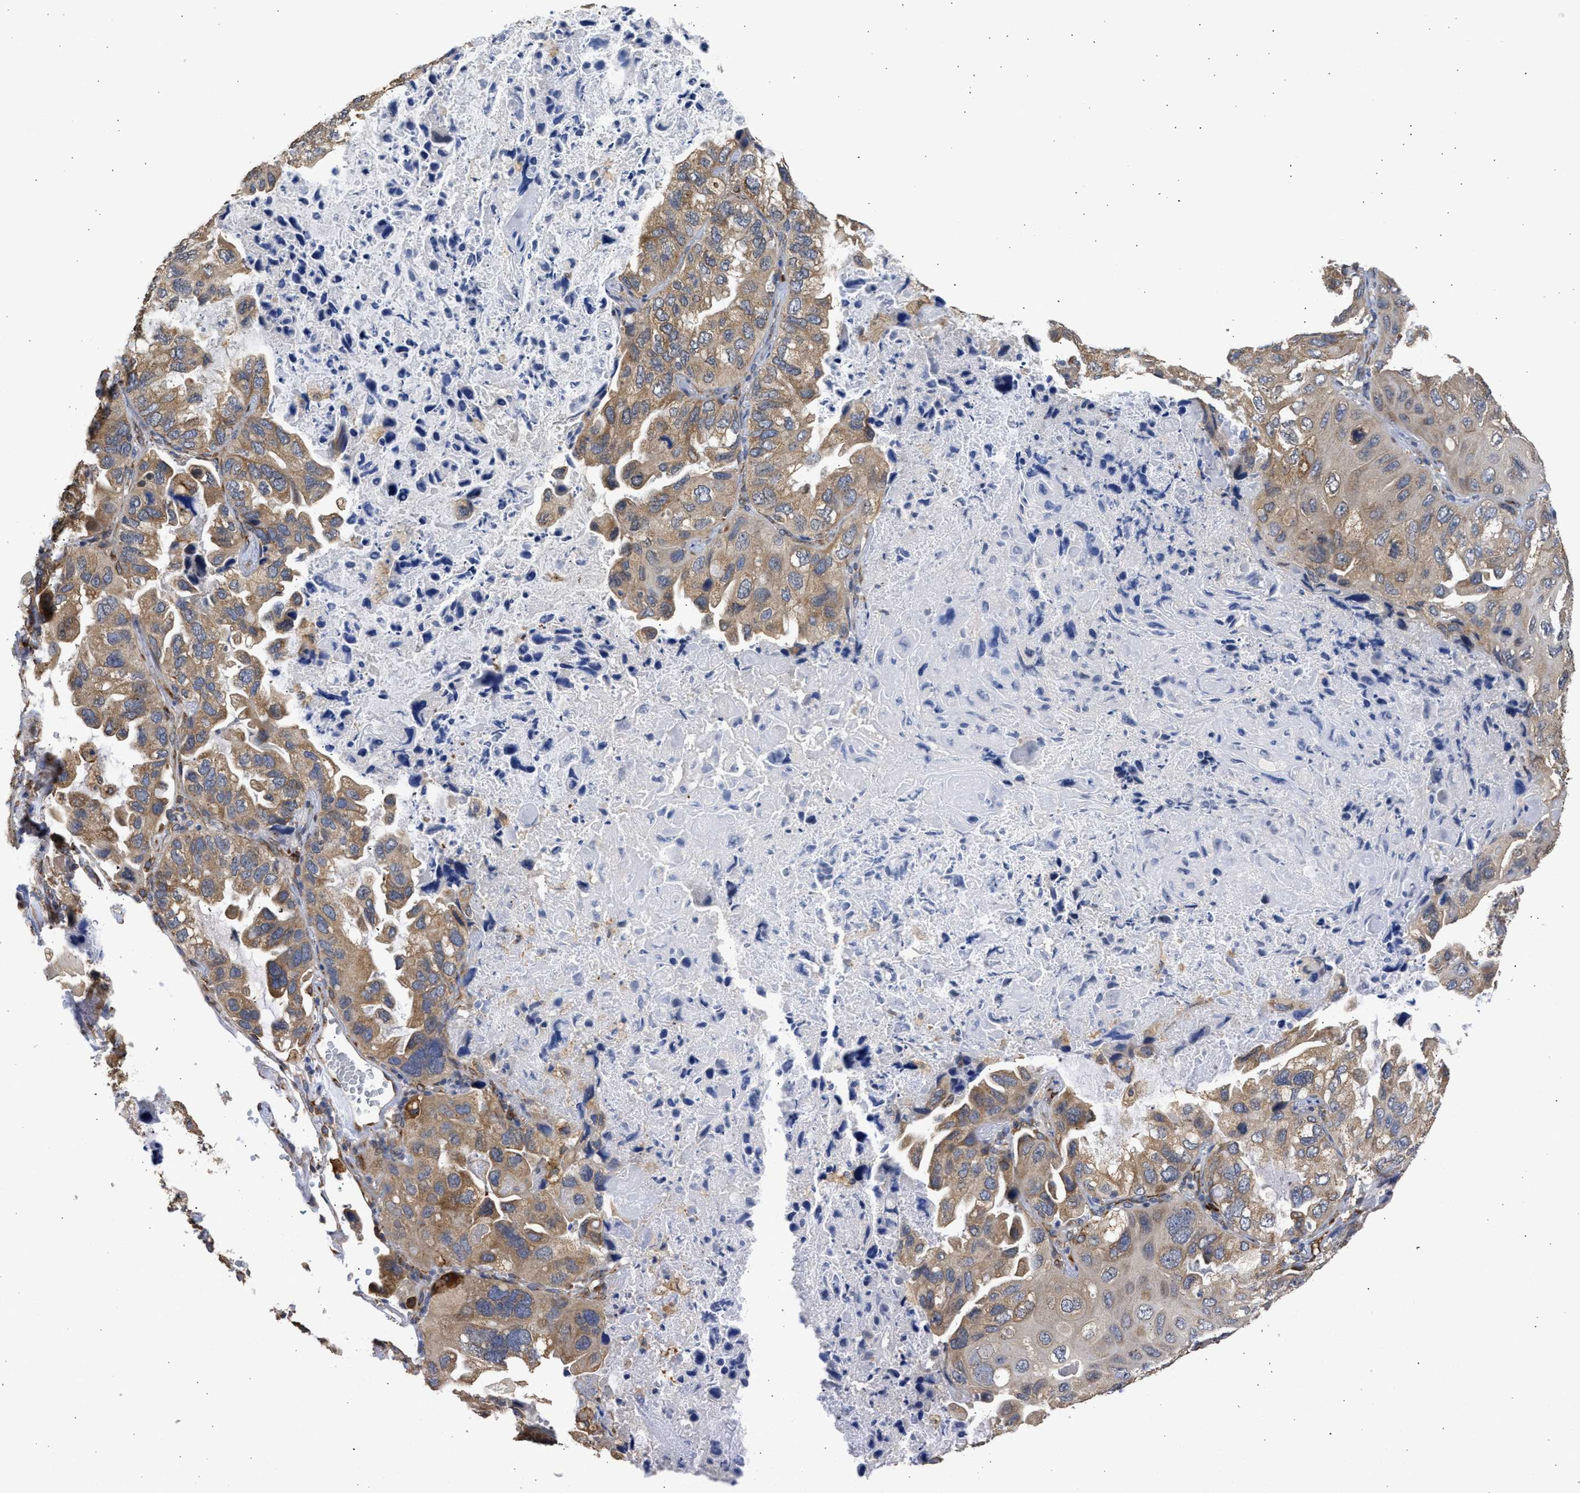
{"staining": {"intensity": "moderate", "quantity": ">75%", "location": "cytoplasmic/membranous"}, "tissue": "lung cancer", "cell_type": "Tumor cells", "image_type": "cancer", "snomed": [{"axis": "morphology", "description": "Squamous cell carcinoma, NOS"}, {"axis": "topography", "description": "Lung"}], "caption": "An immunohistochemistry histopathology image of neoplastic tissue is shown. Protein staining in brown shows moderate cytoplasmic/membranous positivity in lung cancer (squamous cell carcinoma) within tumor cells.", "gene": "DNAJC1", "patient": {"sex": "female", "age": 73}}